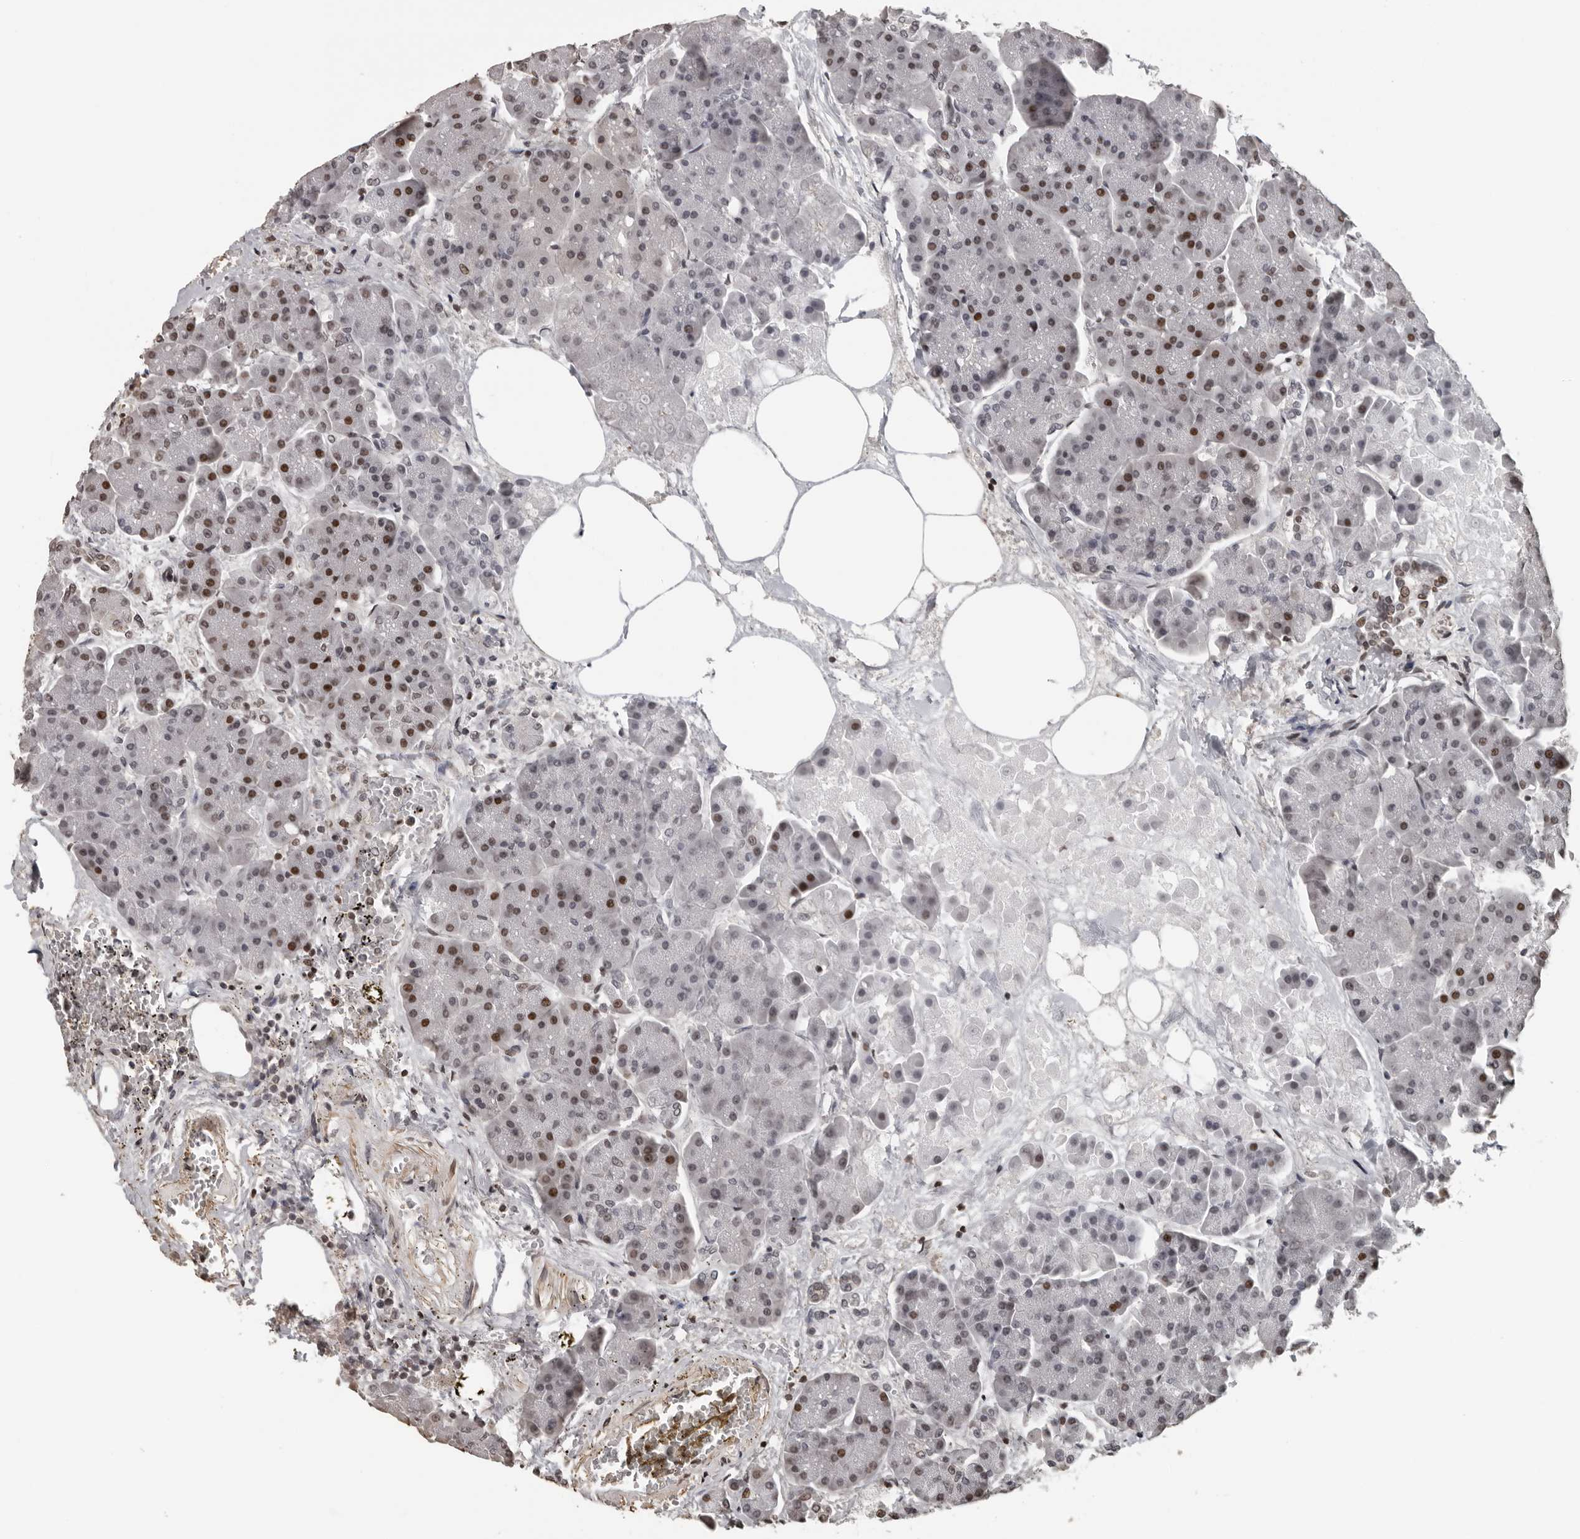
{"staining": {"intensity": "strong", "quantity": "25%-75%", "location": "cytoplasmic/membranous,nuclear"}, "tissue": "pancreas", "cell_type": "Exocrine glandular cells", "image_type": "normal", "snomed": [{"axis": "morphology", "description": "Normal tissue, NOS"}, {"axis": "topography", "description": "Pancreas"}], "caption": "The photomicrograph demonstrates immunohistochemical staining of benign pancreas. There is strong cytoplasmic/membranous,nuclear positivity is present in approximately 25%-75% of exocrine glandular cells.", "gene": "ORC1", "patient": {"sex": "female", "age": 70}}